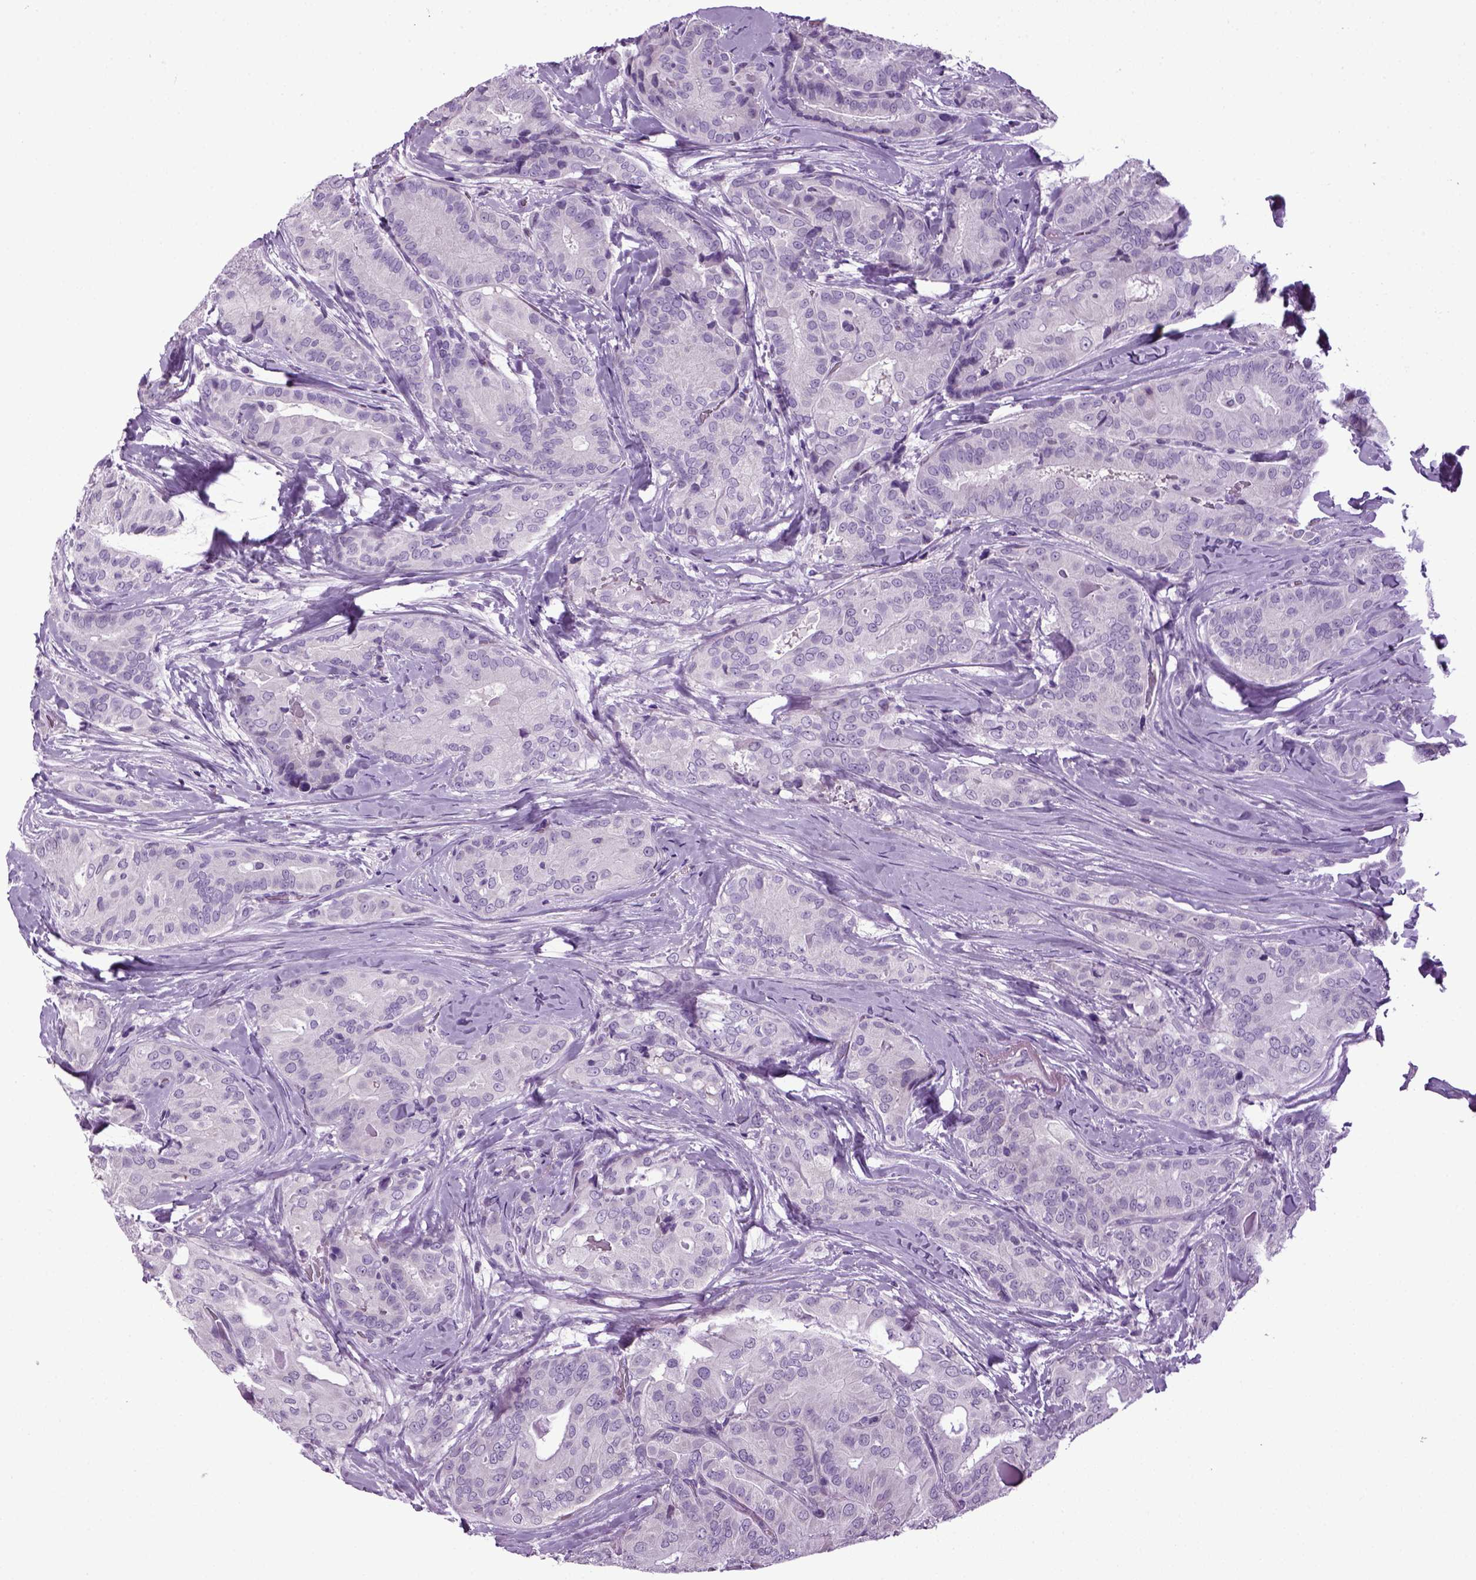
{"staining": {"intensity": "negative", "quantity": "none", "location": "none"}, "tissue": "thyroid cancer", "cell_type": "Tumor cells", "image_type": "cancer", "snomed": [{"axis": "morphology", "description": "Papillary adenocarcinoma, NOS"}, {"axis": "topography", "description": "Thyroid gland"}], "caption": "The image exhibits no significant positivity in tumor cells of papillary adenocarcinoma (thyroid).", "gene": "HMCN2", "patient": {"sex": "male", "age": 61}}